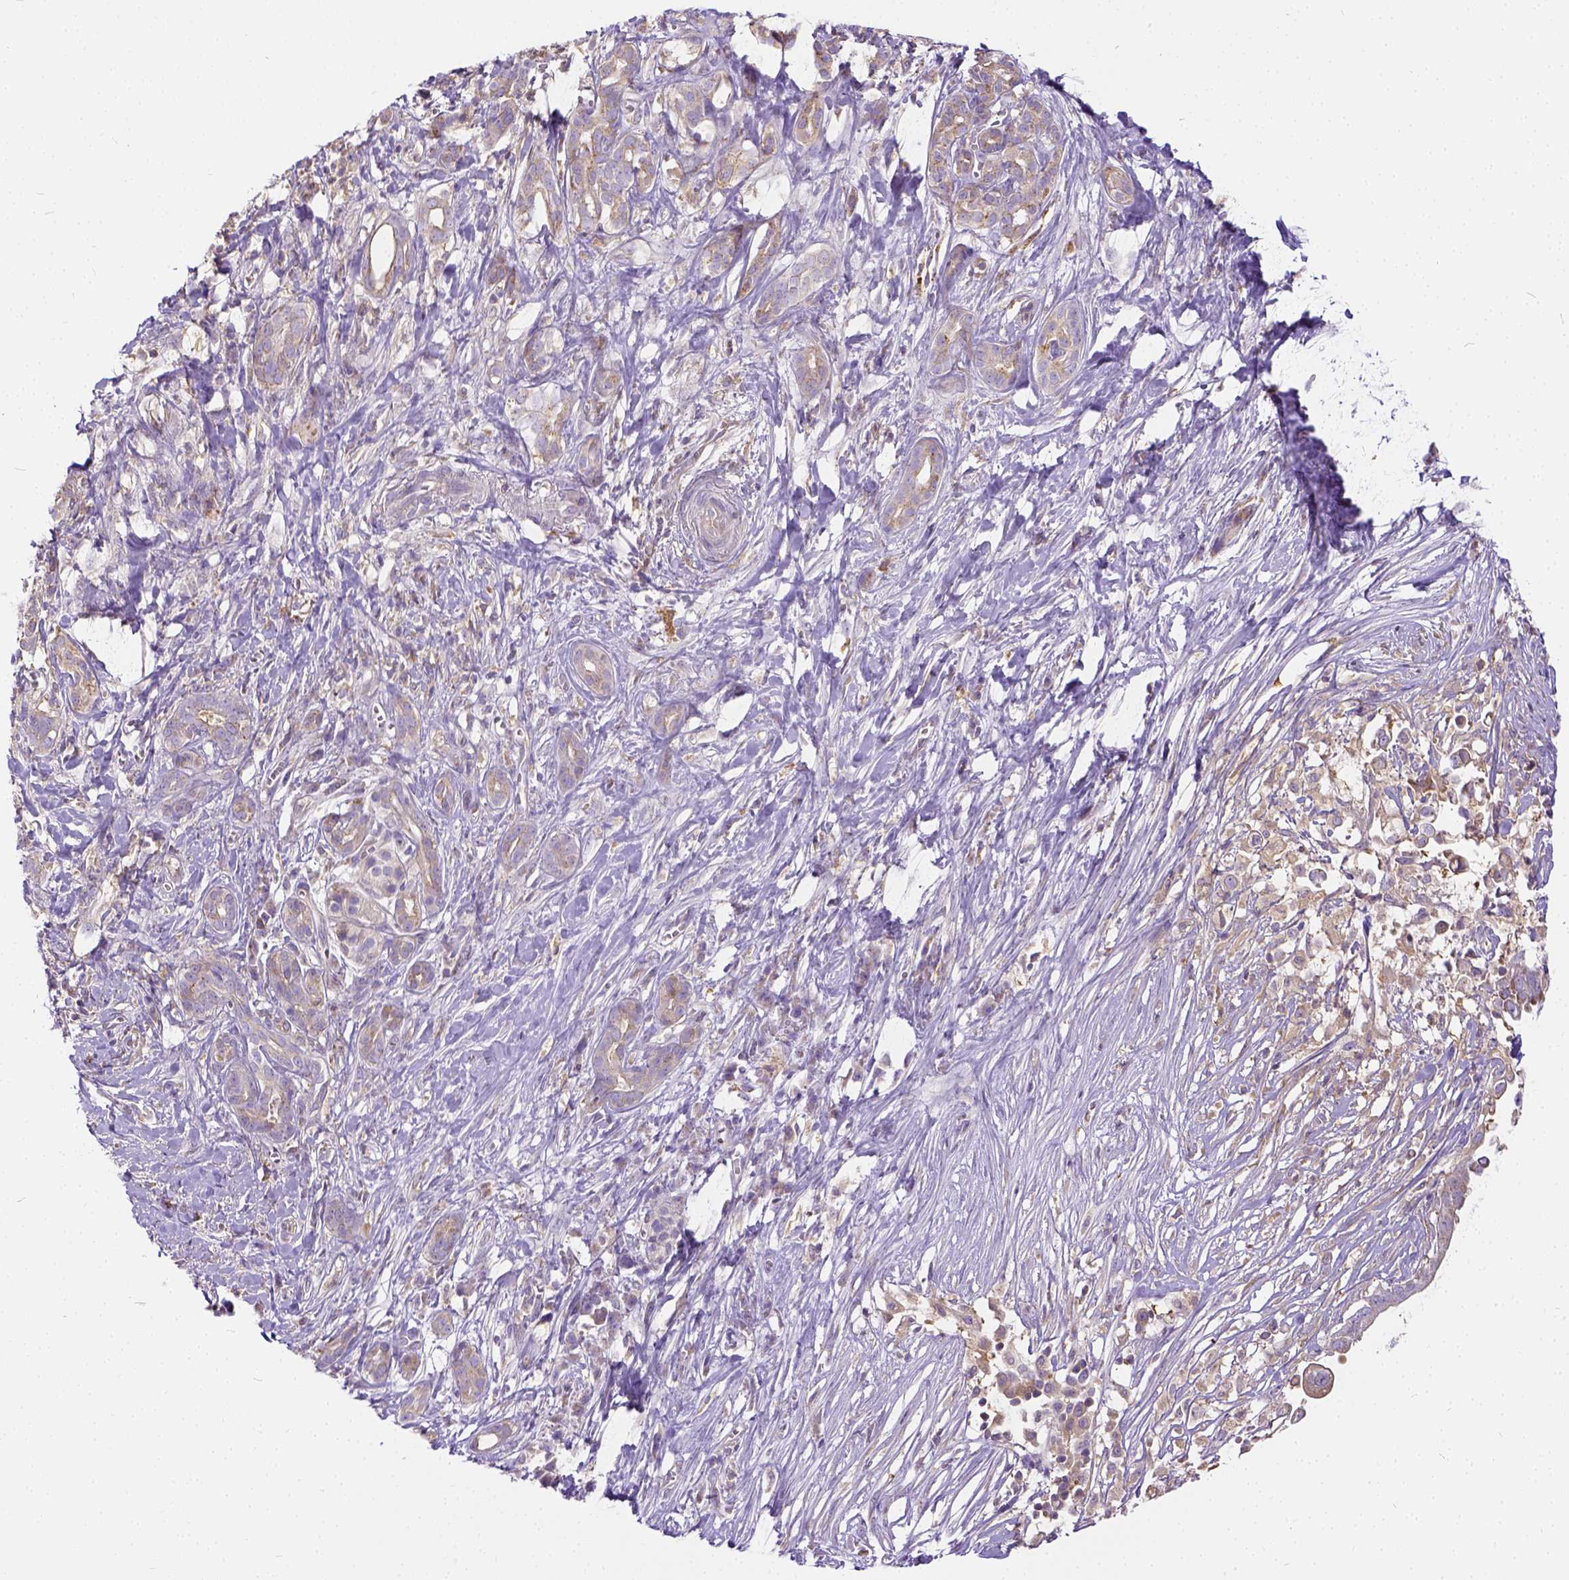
{"staining": {"intensity": "weak", "quantity": "25%-75%", "location": "cytoplasmic/membranous"}, "tissue": "pancreatic cancer", "cell_type": "Tumor cells", "image_type": "cancer", "snomed": [{"axis": "morphology", "description": "Adenocarcinoma, NOS"}, {"axis": "topography", "description": "Pancreas"}], "caption": "Adenocarcinoma (pancreatic) stained for a protein (brown) demonstrates weak cytoplasmic/membranous positive positivity in about 25%-75% of tumor cells.", "gene": "CADM4", "patient": {"sex": "male", "age": 61}}